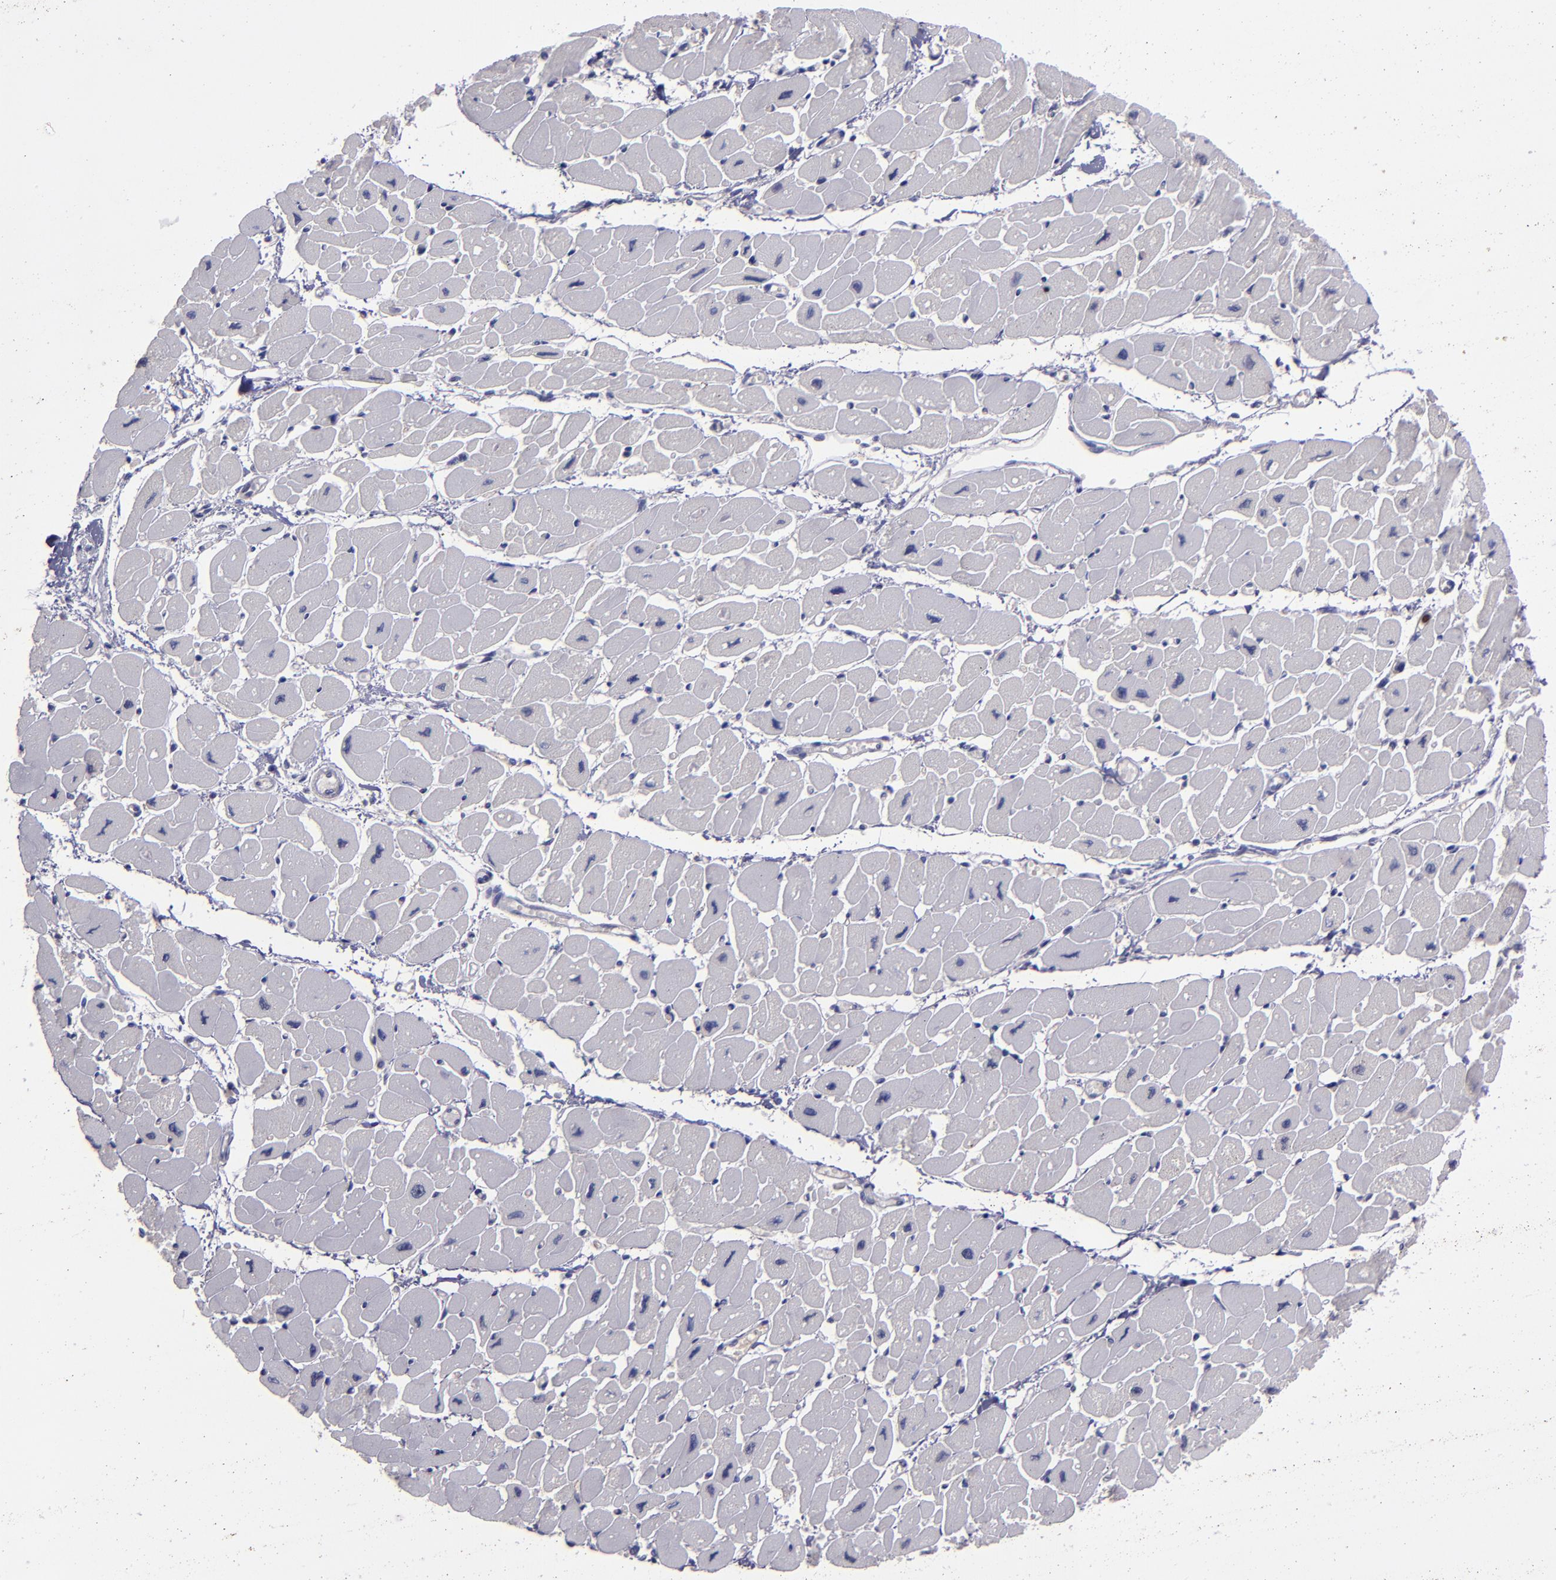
{"staining": {"intensity": "negative", "quantity": "none", "location": "none"}, "tissue": "heart muscle", "cell_type": "Cardiomyocytes", "image_type": "normal", "snomed": [{"axis": "morphology", "description": "Normal tissue, NOS"}, {"axis": "topography", "description": "Heart"}], "caption": "The photomicrograph reveals no staining of cardiomyocytes in normal heart muscle.", "gene": "CEBPE", "patient": {"sex": "female", "age": 54}}